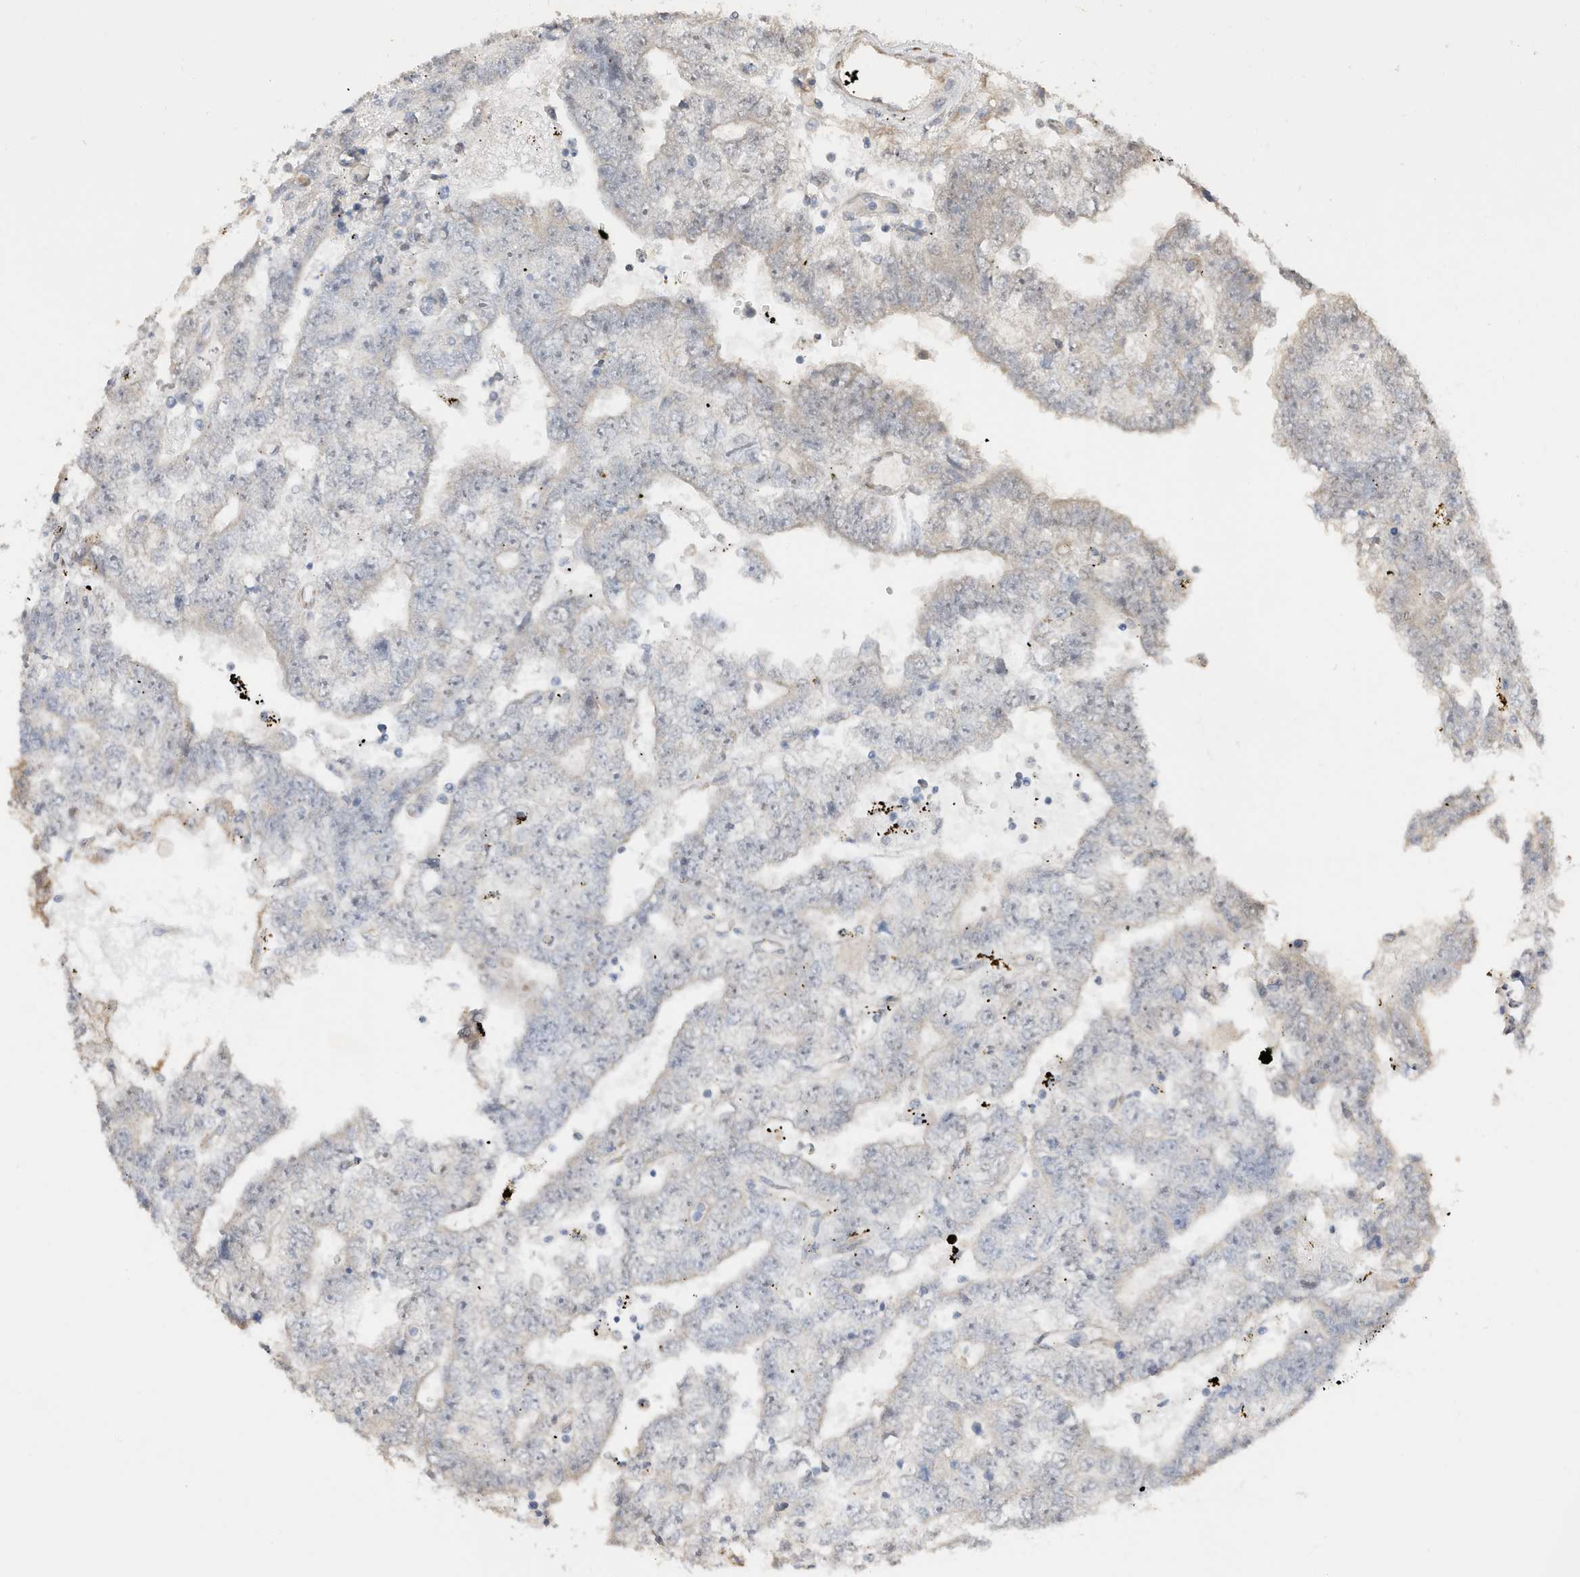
{"staining": {"intensity": "negative", "quantity": "none", "location": "none"}, "tissue": "testis cancer", "cell_type": "Tumor cells", "image_type": "cancer", "snomed": [{"axis": "morphology", "description": "Carcinoma, Embryonal, NOS"}, {"axis": "topography", "description": "Testis"}], "caption": "DAB (3,3'-diaminobenzidine) immunohistochemical staining of testis cancer exhibits no significant staining in tumor cells.", "gene": "CAGE1", "patient": {"sex": "male", "age": 25}}